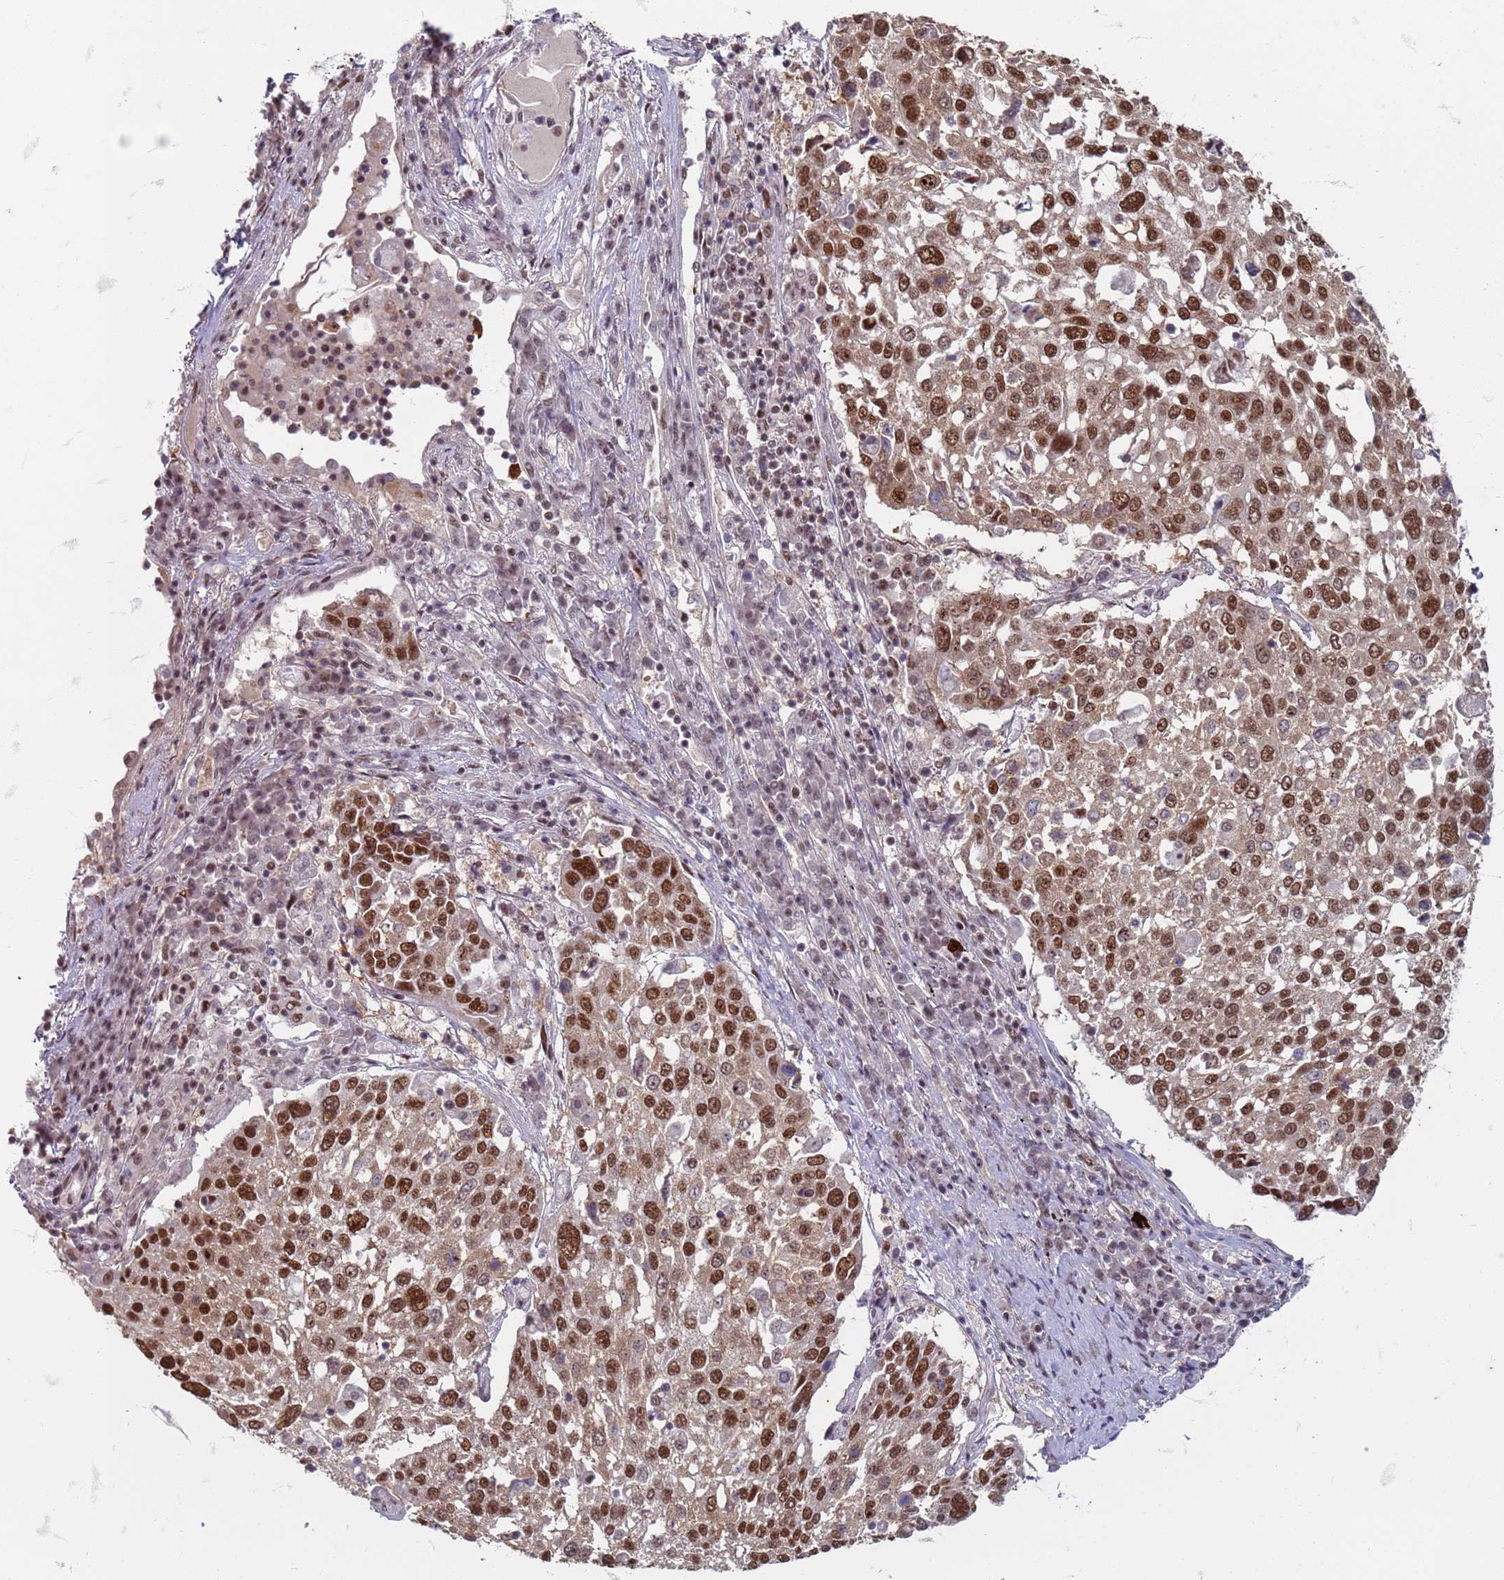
{"staining": {"intensity": "strong", "quantity": ">75%", "location": "nuclear"}, "tissue": "lung cancer", "cell_type": "Tumor cells", "image_type": "cancer", "snomed": [{"axis": "morphology", "description": "Squamous cell carcinoma, NOS"}, {"axis": "topography", "description": "Lung"}], "caption": "Immunohistochemical staining of human lung cancer (squamous cell carcinoma) exhibits high levels of strong nuclear positivity in approximately >75% of tumor cells.", "gene": "TRMT6", "patient": {"sex": "male", "age": 65}}